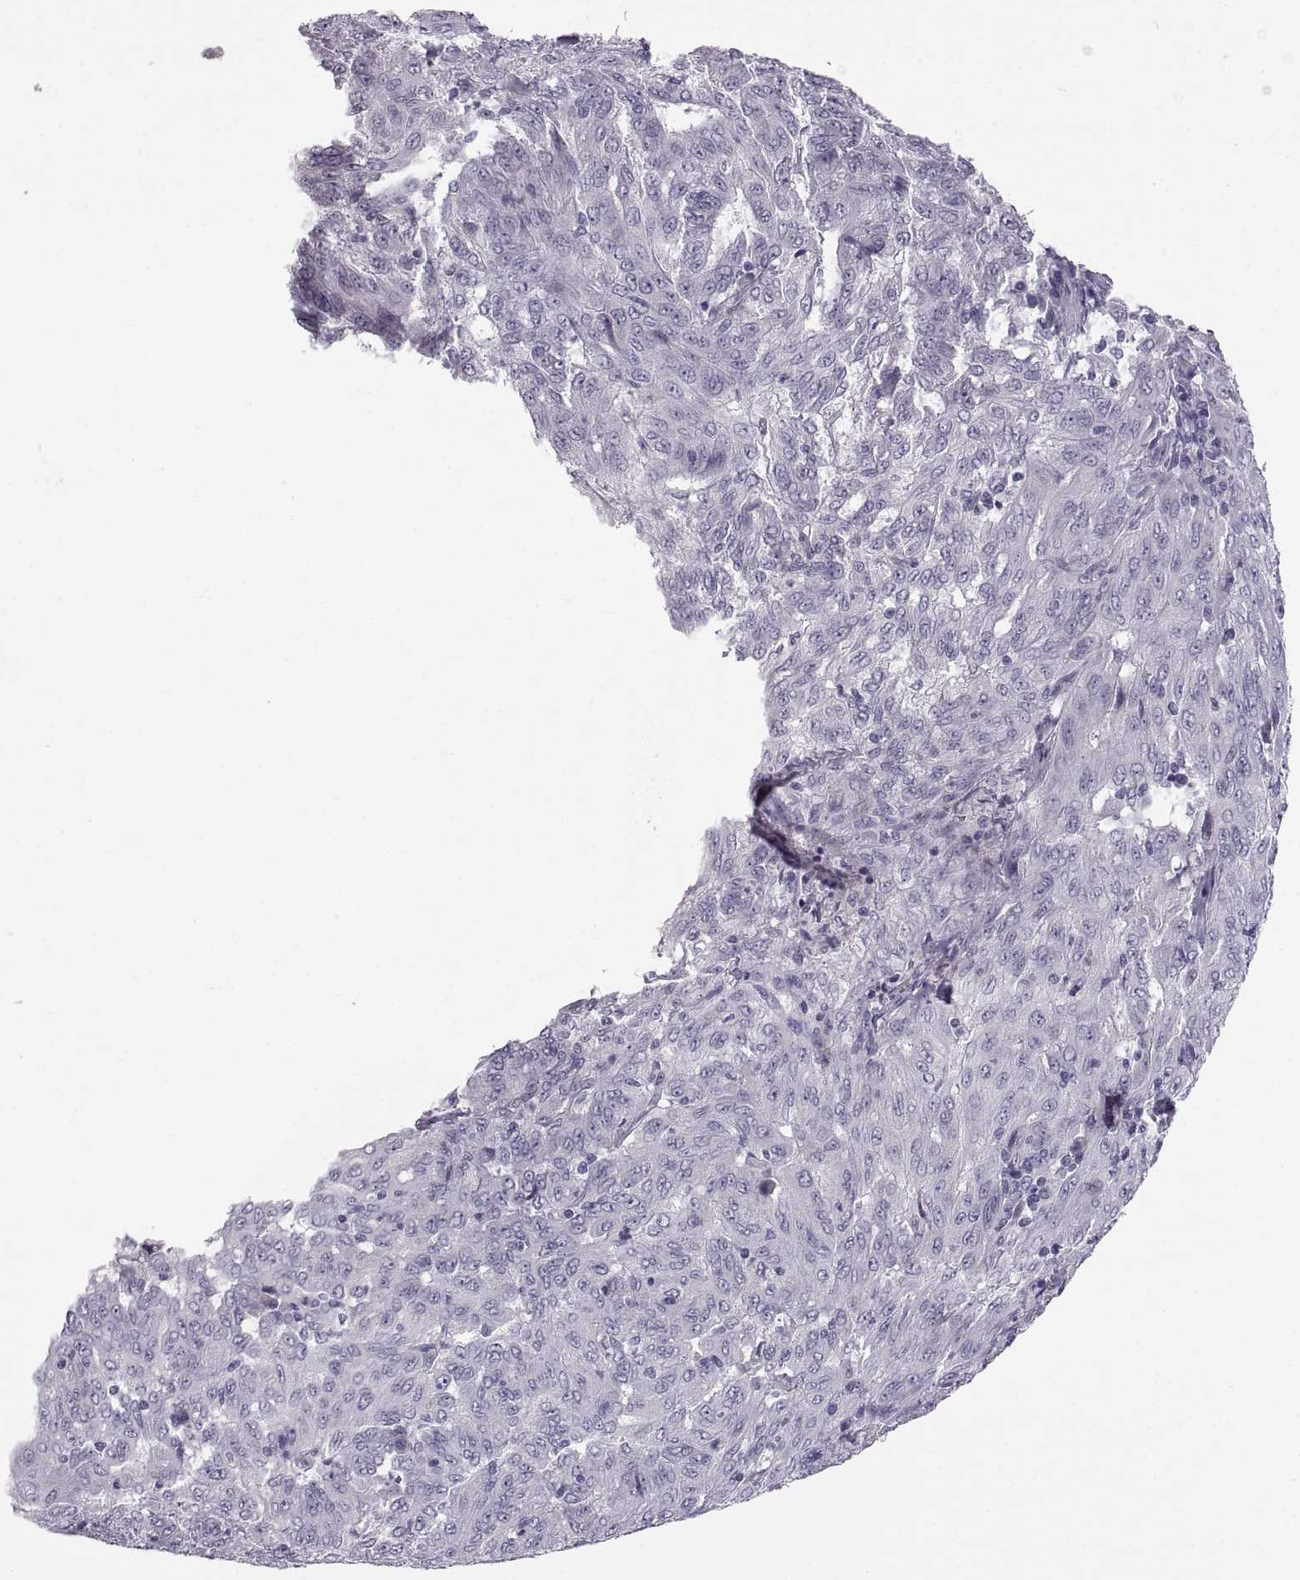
{"staining": {"intensity": "negative", "quantity": "none", "location": "none"}, "tissue": "pancreatic cancer", "cell_type": "Tumor cells", "image_type": "cancer", "snomed": [{"axis": "morphology", "description": "Adenocarcinoma, NOS"}, {"axis": "topography", "description": "Pancreas"}], "caption": "The IHC photomicrograph has no significant staining in tumor cells of pancreatic cancer tissue.", "gene": "SPACDR", "patient": {"sex": "male", "age": 63}}